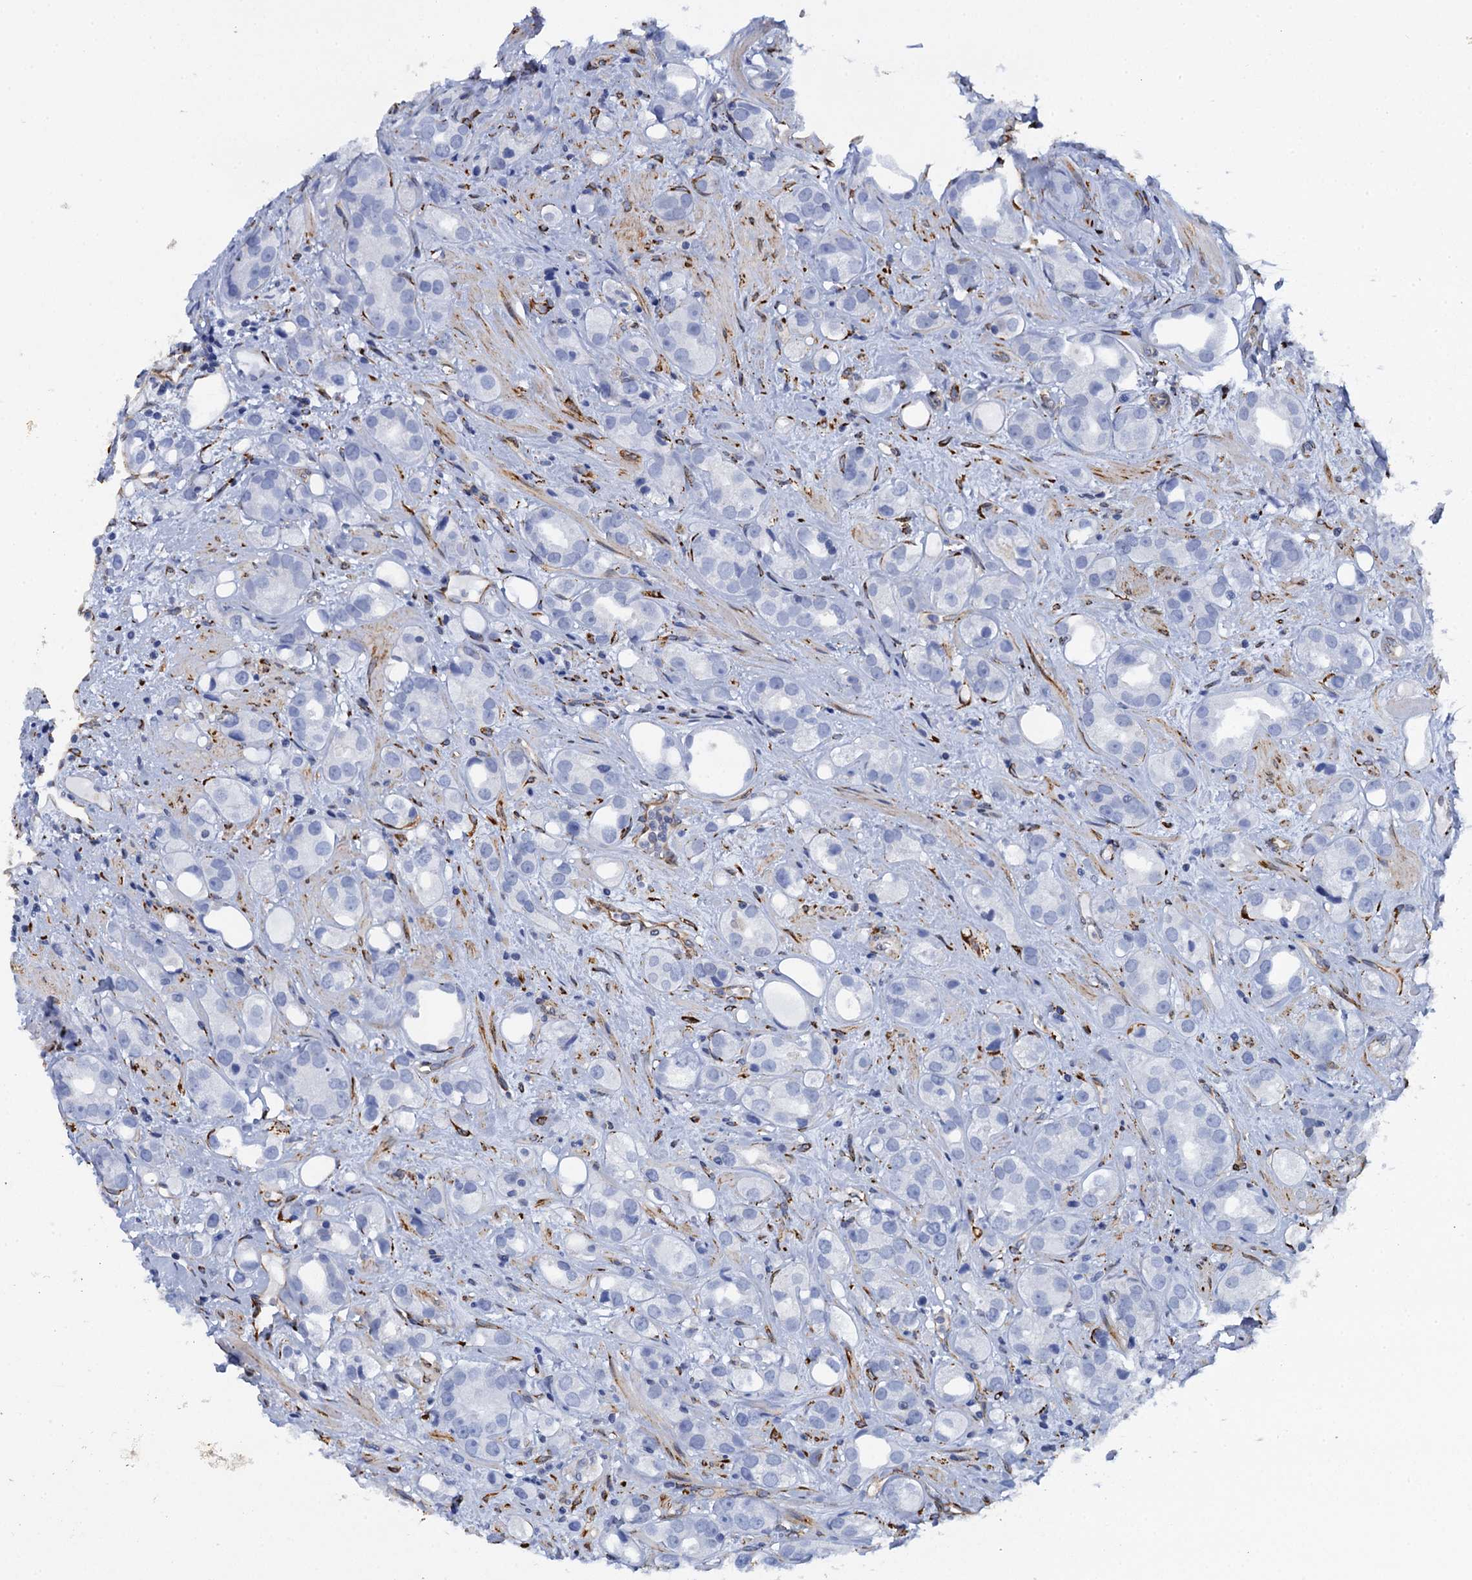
{"staining": {"intensity": "negative", "quantity": "none", "location": "none"}, "tissue": "prostate cancer", "cell_type": "Tumor cells", "image_type": "cancer", "snomed": [{"axis": "morphology", "description": "Adenocarcinoma, NOS"}, {"axis": "topography", "description": "Prostate"}], "caption": "Tumor cells show no significant positivity in prostate cancer.", "gene": "POGLUT3", "patient": {"sex": "male", "age": 79}}